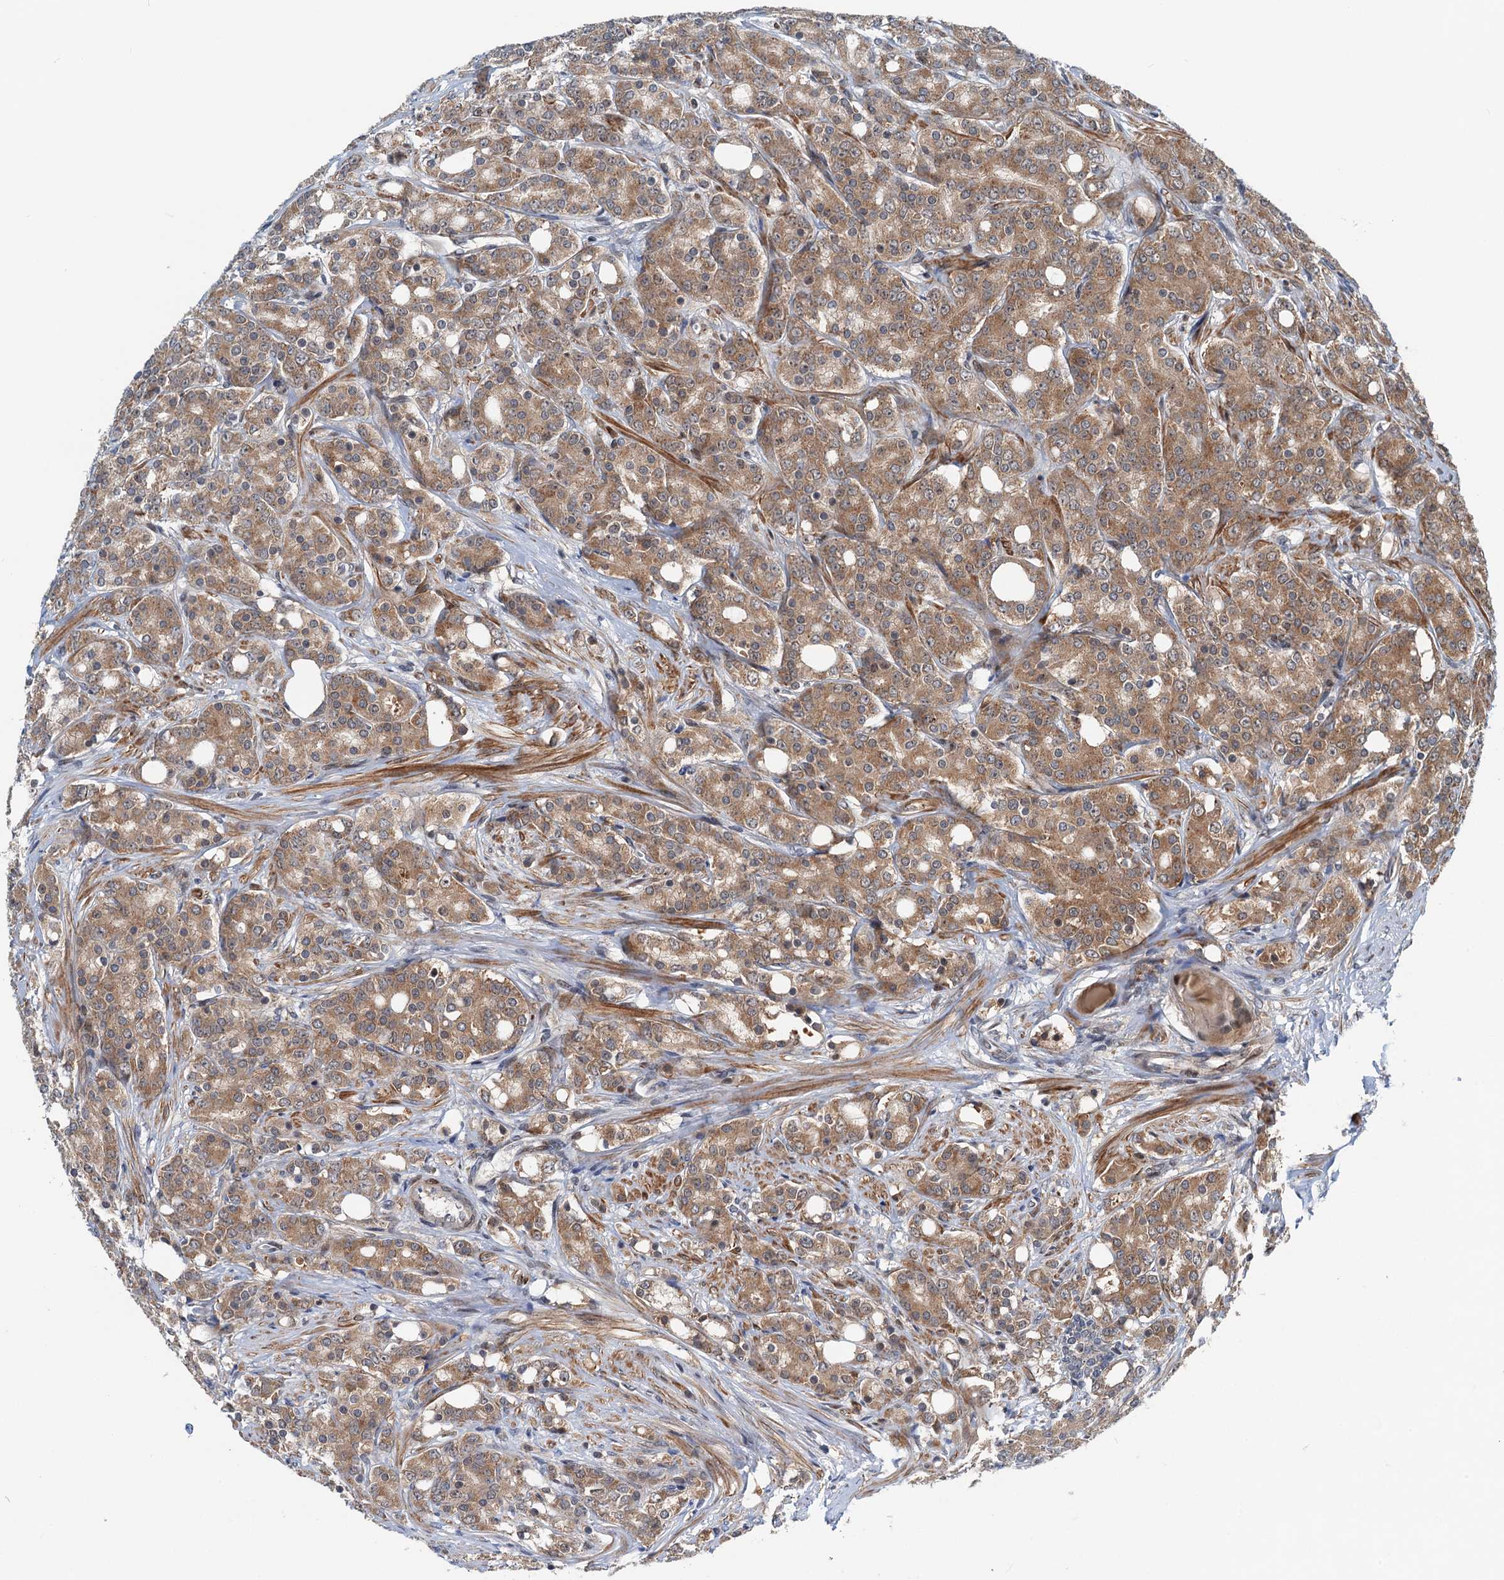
{"staining": {"intensity": "moderate", "quantity": ">75%", "location": "cytoplasmic/membranous"}, "tissue": "prostate cancer", "cell_type": "Tumor cells", "image_type": "cancer", "snomed": [{"axis": "morphology", "description": "Adenocarcinoma, High grade"}, {"axis": "topography", "description": "Prostate"}], "caption": "The micrograph shows a brown stain indicating the presence of a protein in the cytoplasmic/membranous of tumor cells in prostate cancer (adenocarcinoma (high-grade)).", "gene": "DYNC2I2", "patient": {"sex": "male", "age": 62}}